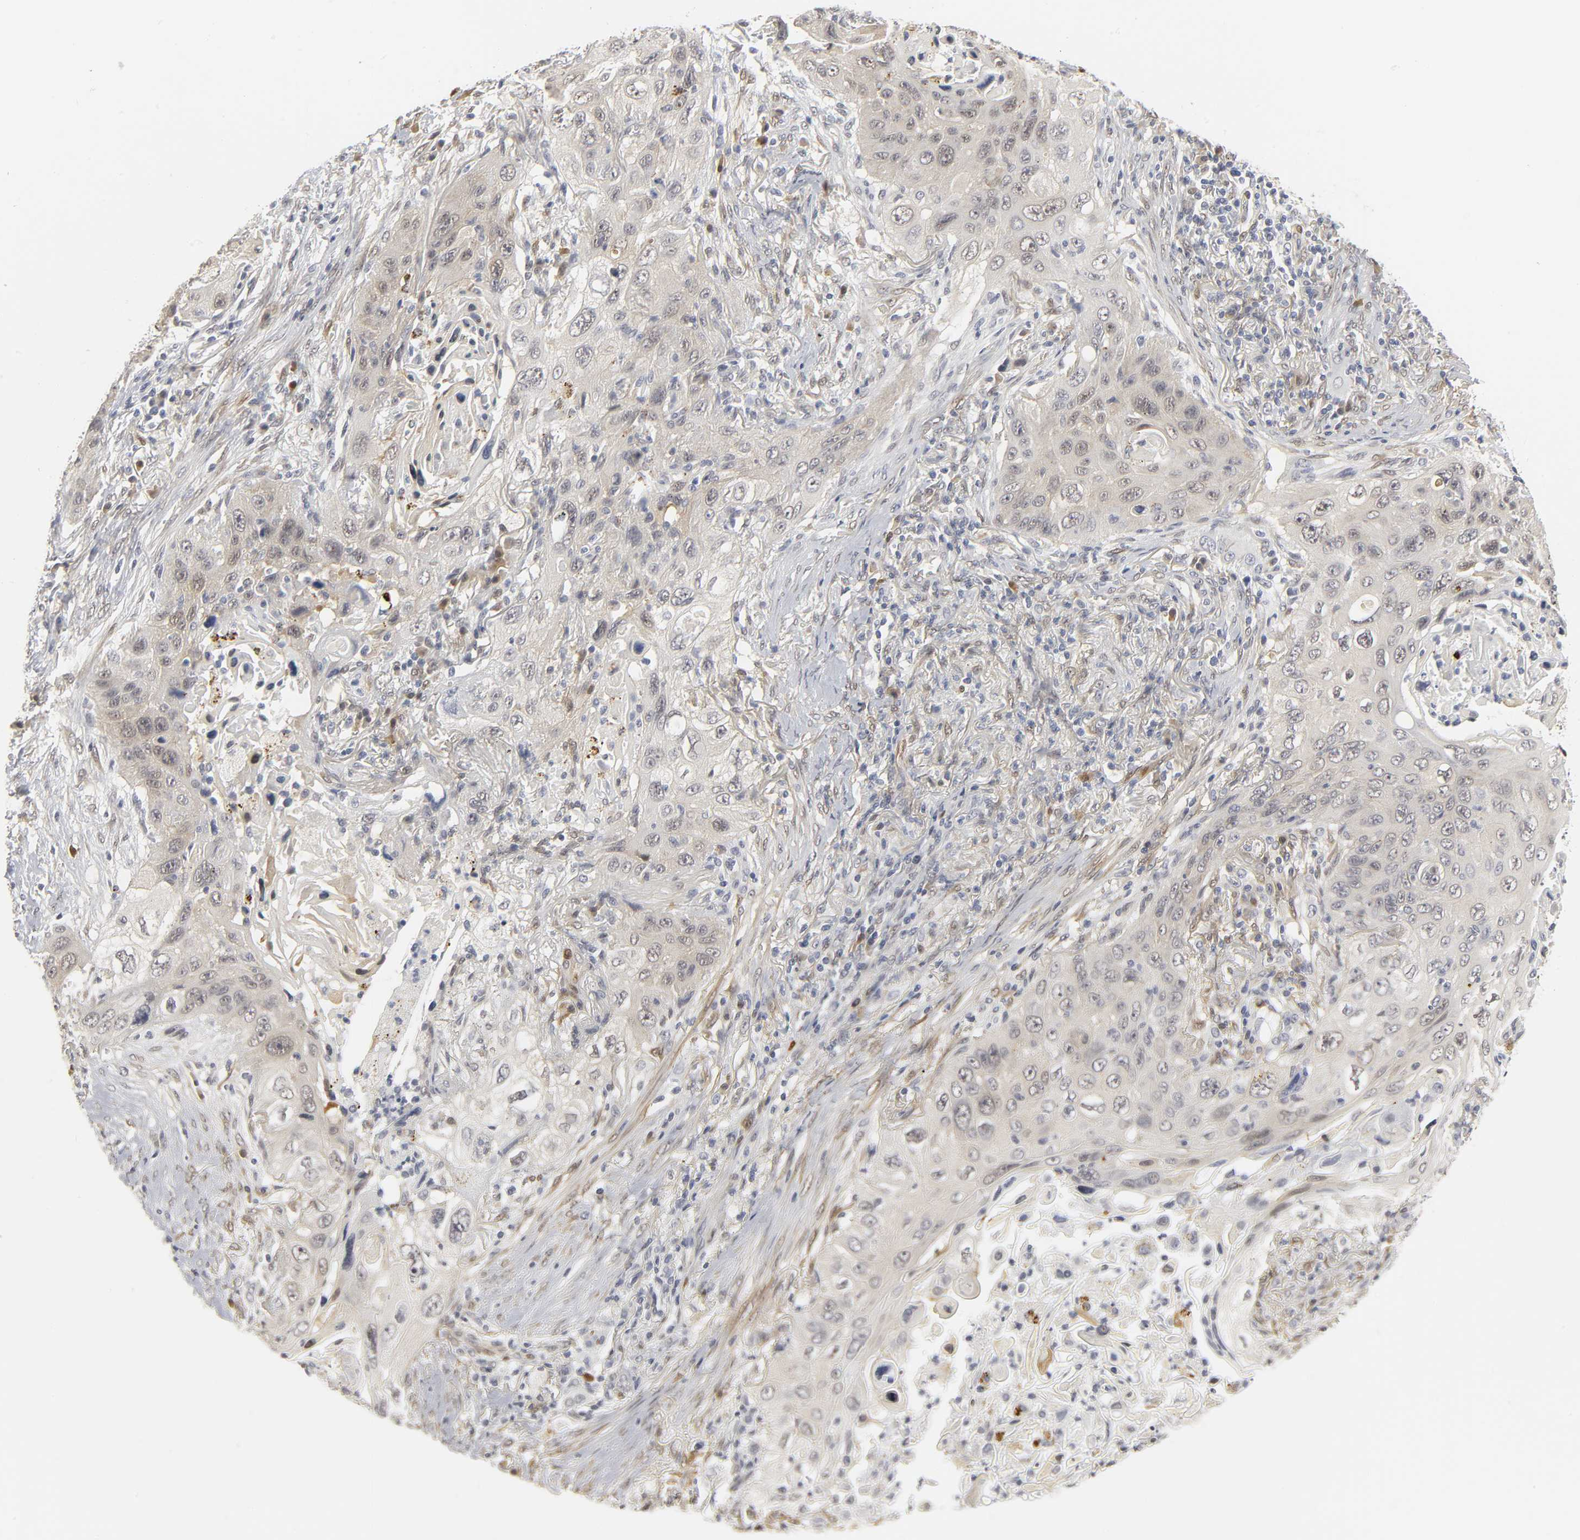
{"staining": {"intensity": "weak", "quantity": "25%-75%", "location": "cytoplasmic/membranous"}, "tissue": "lung cancer", "cell_type": "Tumor cells", "image_type": "cancer", "snomed": [{"axis": "morphology", "description": "Squamous cell carcinoma, NOS"}, {"axis": "topography", "description": "Lung"}], "caption": "Brown immunohistochemical staining in lung cancer (squamous cell carcinoma) displays weak cytoplasmic/membranous expression in about 25%-75% of tumor cells. Immunohistochemistry stains the protein in brown and the nuclei are stained blue.", "gene": "PDLIM3", "patient": {"sex": "female", "age": 67}}